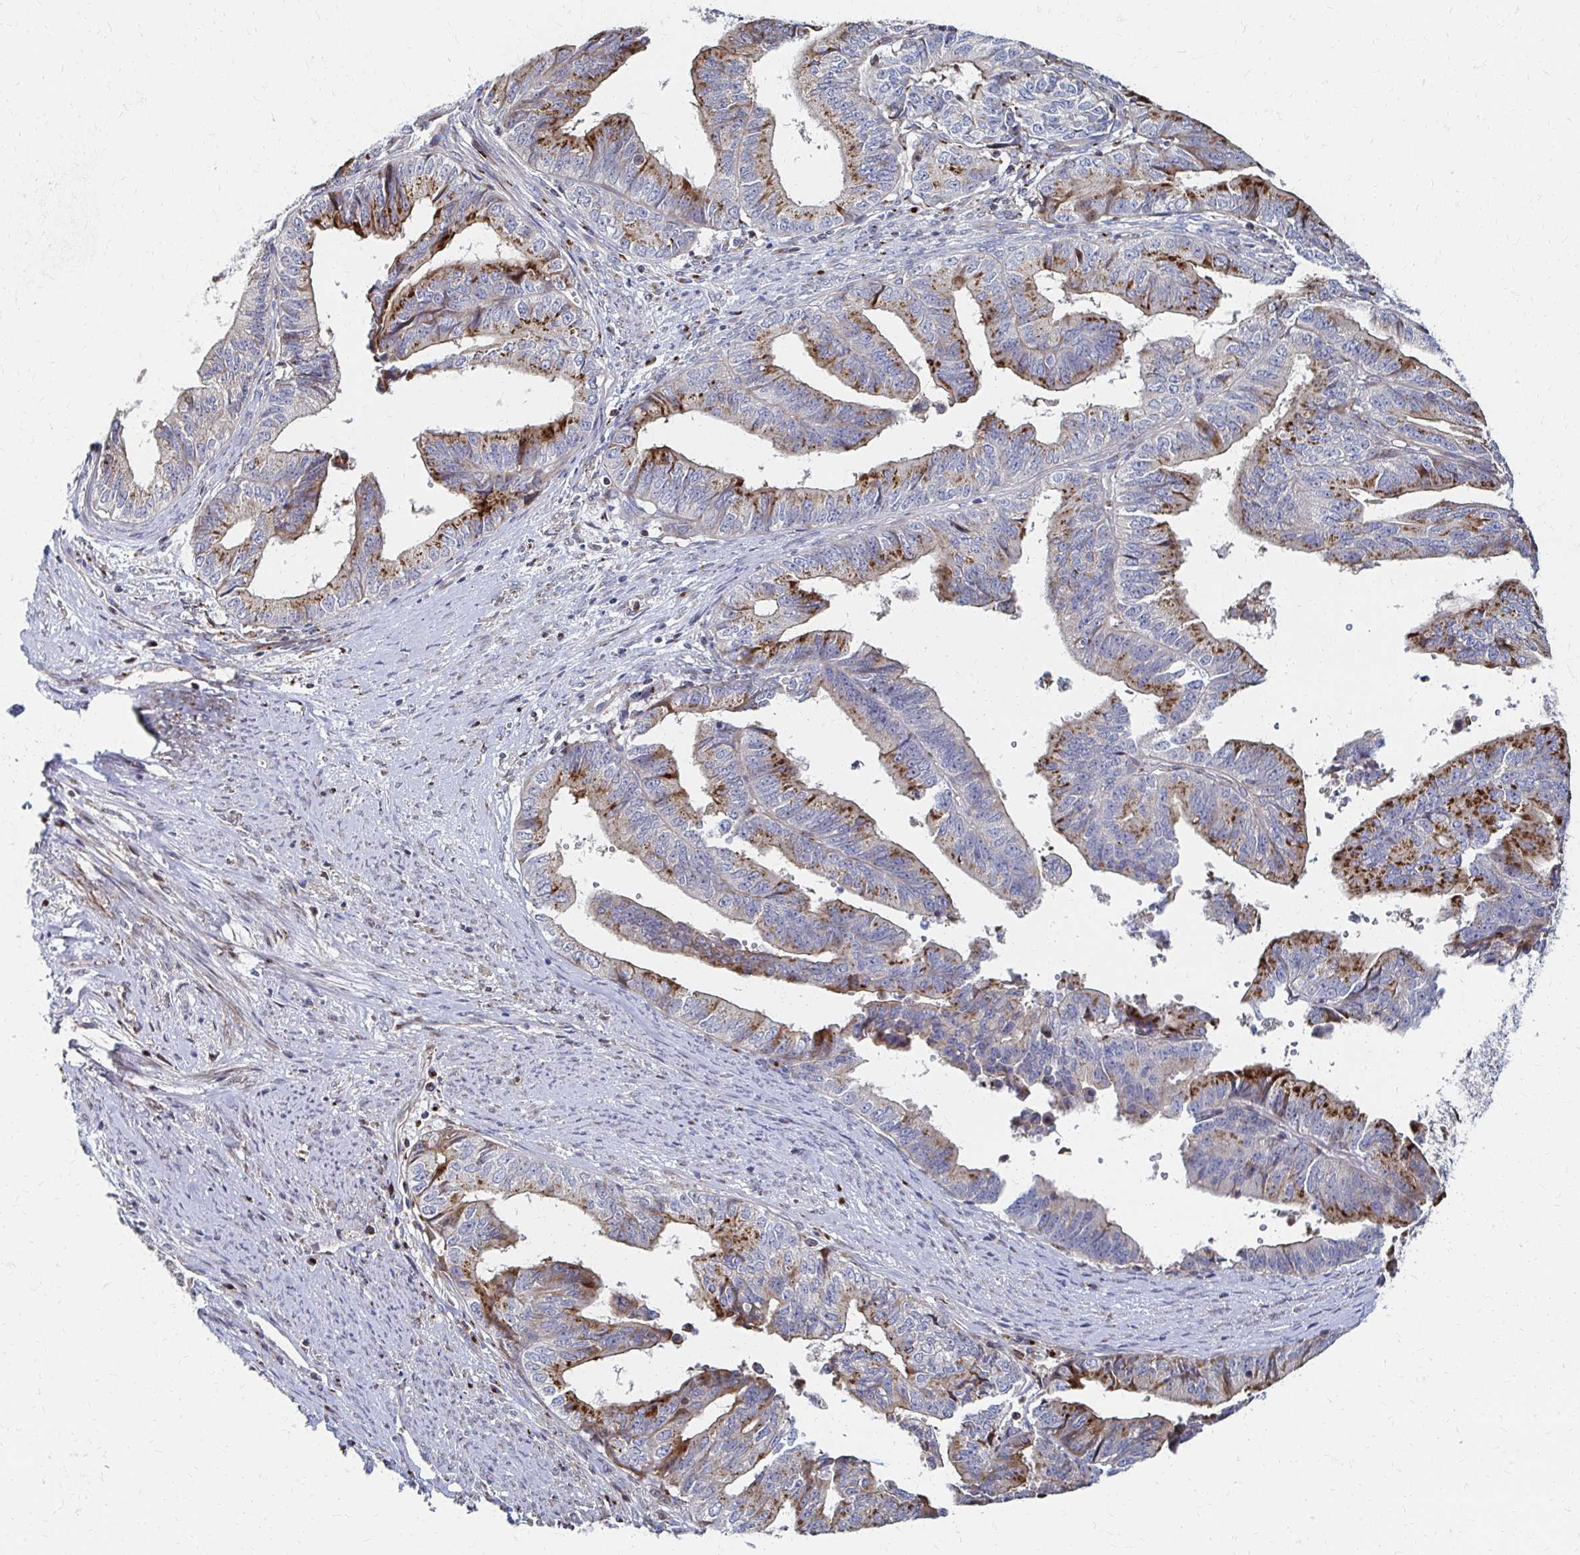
{"staining": {"intensity": "moderate", "quantity": "25%-75%", "location": "cytoplasmic/membranous"}, "tissue": "endometrial cancer", "cell_type": "Tumor cells", "image_type": "cancer", "snomed": [{"axis": "morphology", "description": "Adenocarcinoma, NOS"}, {"axis": "topography", "description": "Endometrium"}], "caption": "High-magnification brightfield microscopy of endometrial cancer stained with DAB (3,3'-diaminobenzidine) (brown) and counterstained with hematoxylin (blue). tumor cells exhibit moderate cytoplasmic/membranous staining is seen in approximately25%-75% of cells. (DAB (3,3'-diaminobenzidine) = brown stain, brightfield microscopy at high magnification).", "gene": "MAN1A1", "patient": {"sex": "female", "age": 65}}